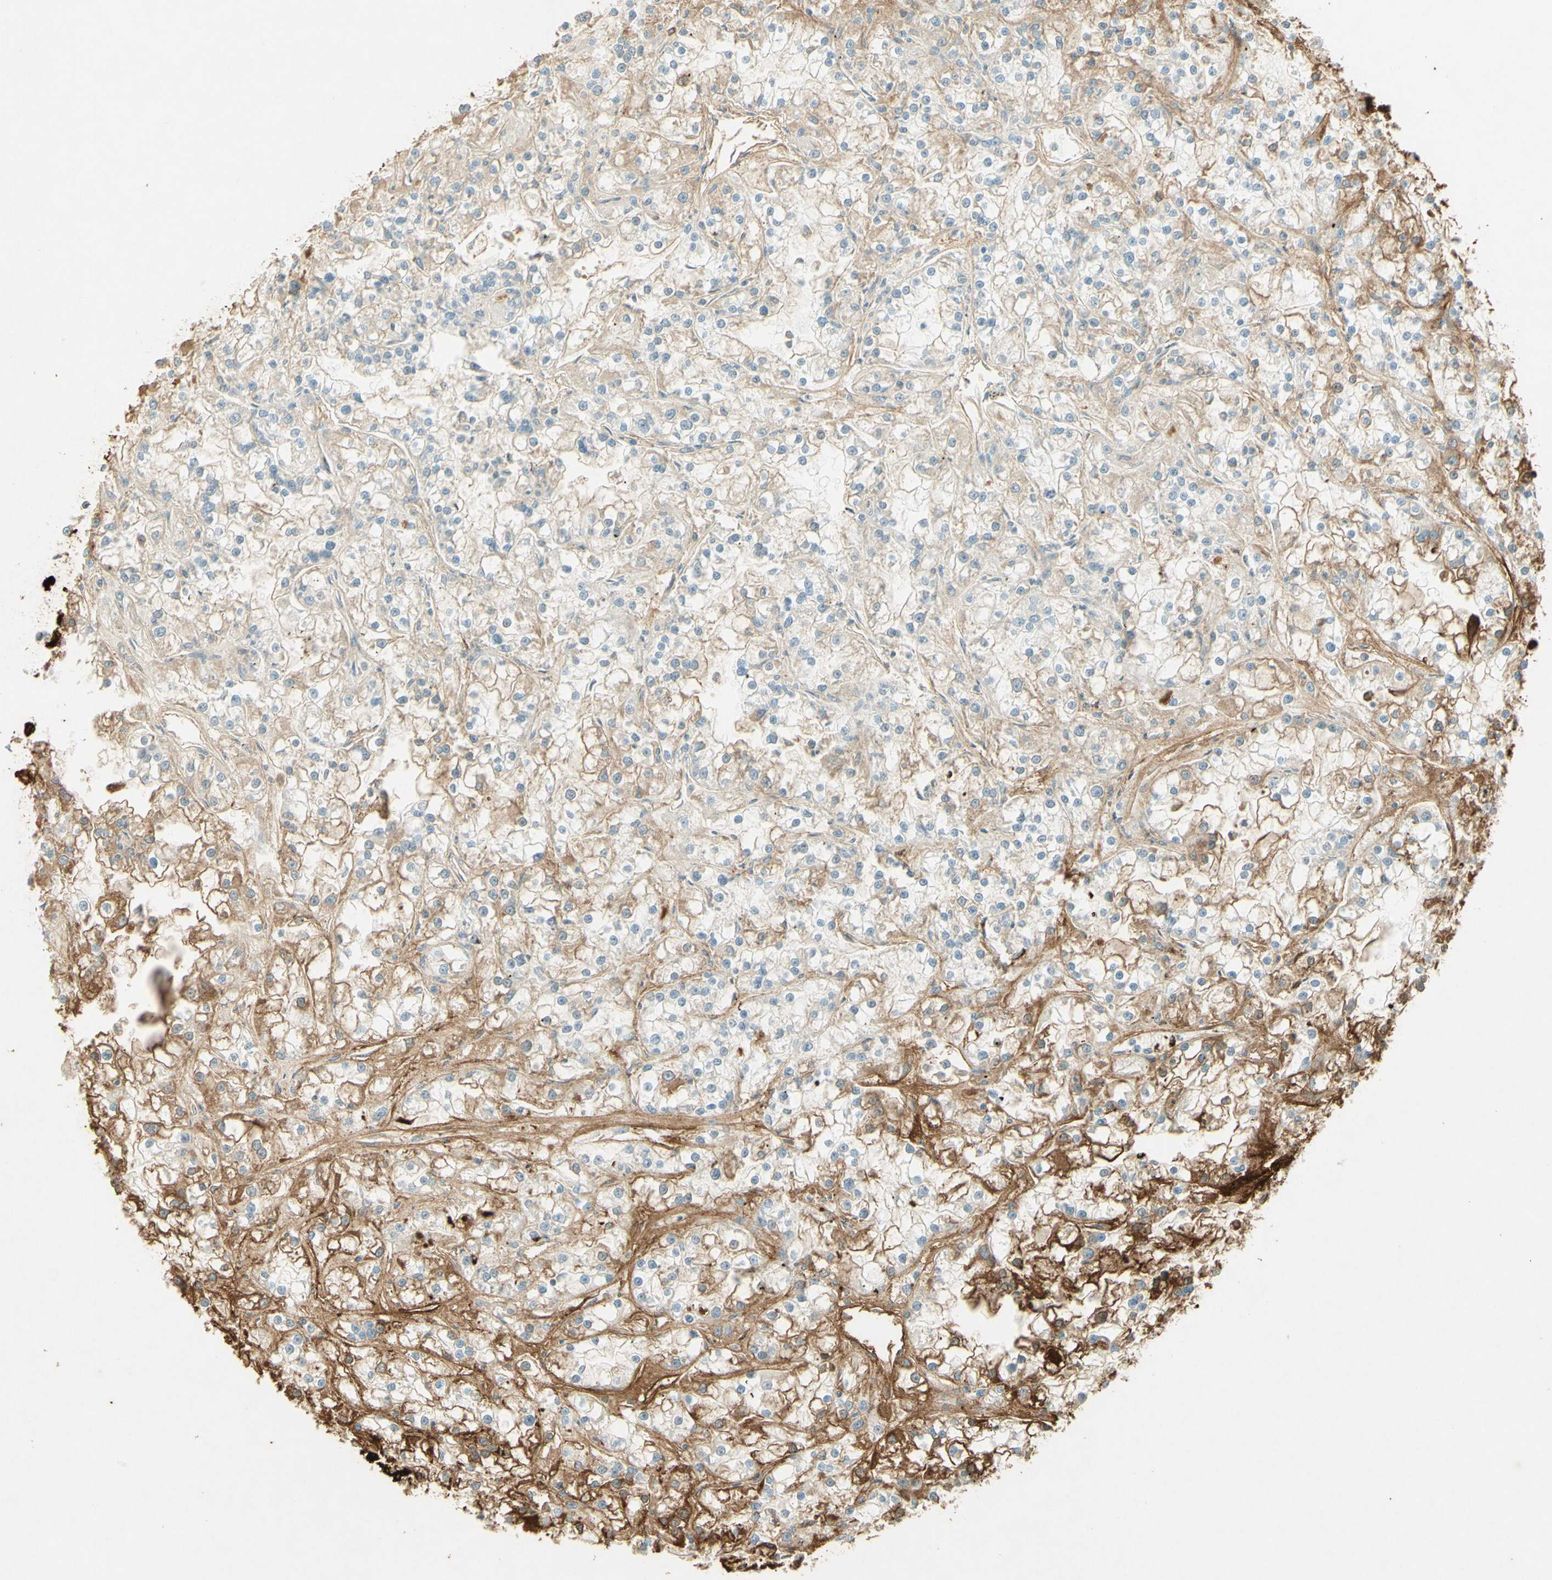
{"staining": {"intensity": "moderate", "quantity": "<25%", "location": "cytoplasmic/membranous"}, "tissue": "renal cancer", "cell_type": "Tumor cells", "image_type": "cancer", "snomed": [{"axis": "morphology", "description": "Adenocarcinoma, NOS"}, {"axis": "topography", "description": "Kidney"}], "caption": "Protein staining of renal cancer (adenocarcinoma) tissue exhibits moderate cytoplasmic/membranous positivity in about <25% of tumor cells.", "gene": "TNN", "patient": {"sex": "female", "age": 52}}